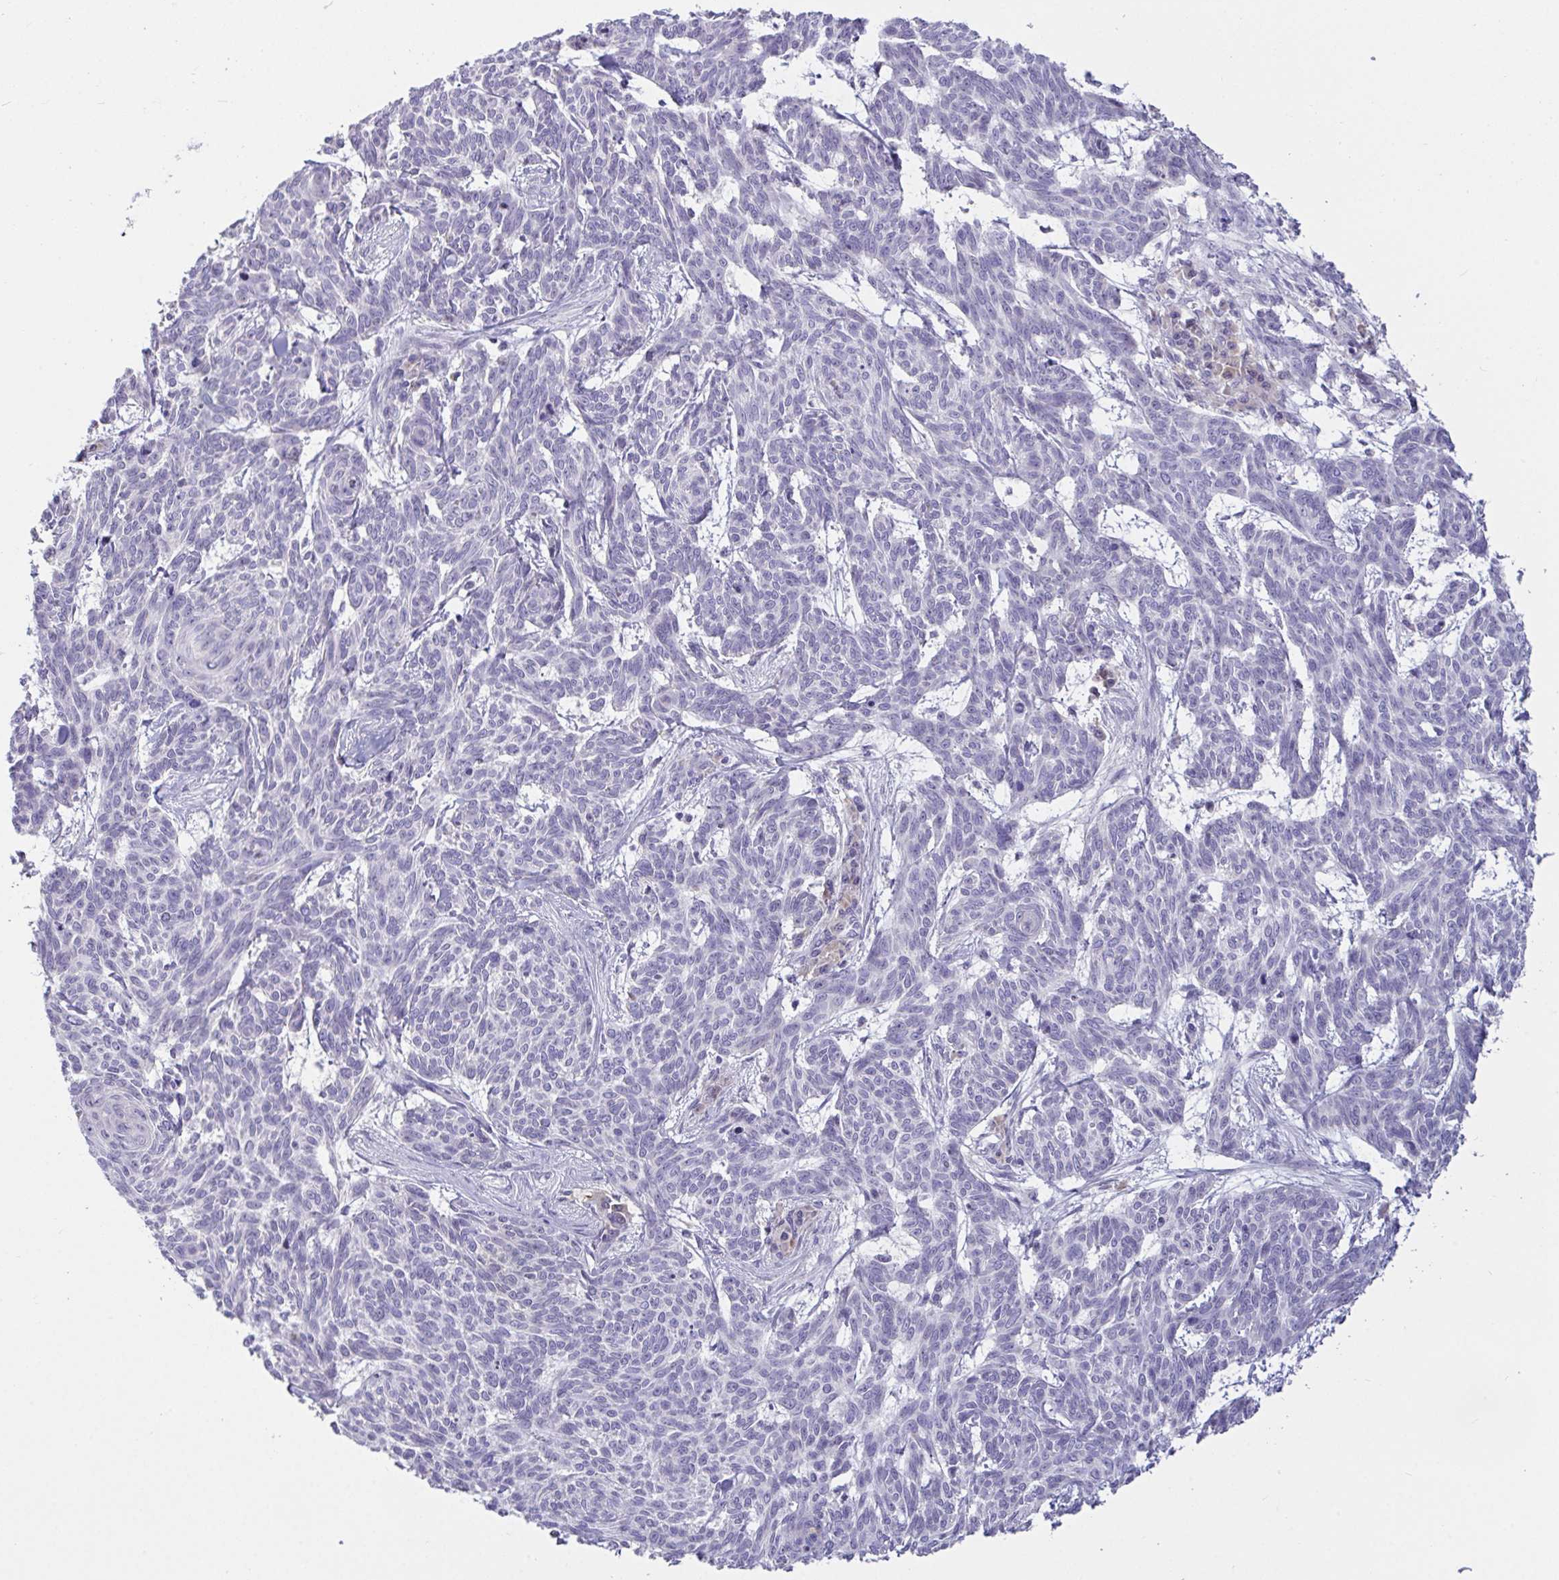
{"staining": {"intensity": "negative", "quantity": "none", "location": "none"}, "tissue": "skin cancer", "cell_type": "Tumor cells", "image_type": "cancer", "snomed": [{"axis": "morphology", "description": "Basal cell carcinoma"}, {"axis": "topography", "description": "Skin"}], "caption": "A histopathology image of basal cell carcinoma (skin) stained for a protein exhibits no brown staining in tumor cells.", "gene": "MYC", "patient": {"sex": "female", "age": 93}}